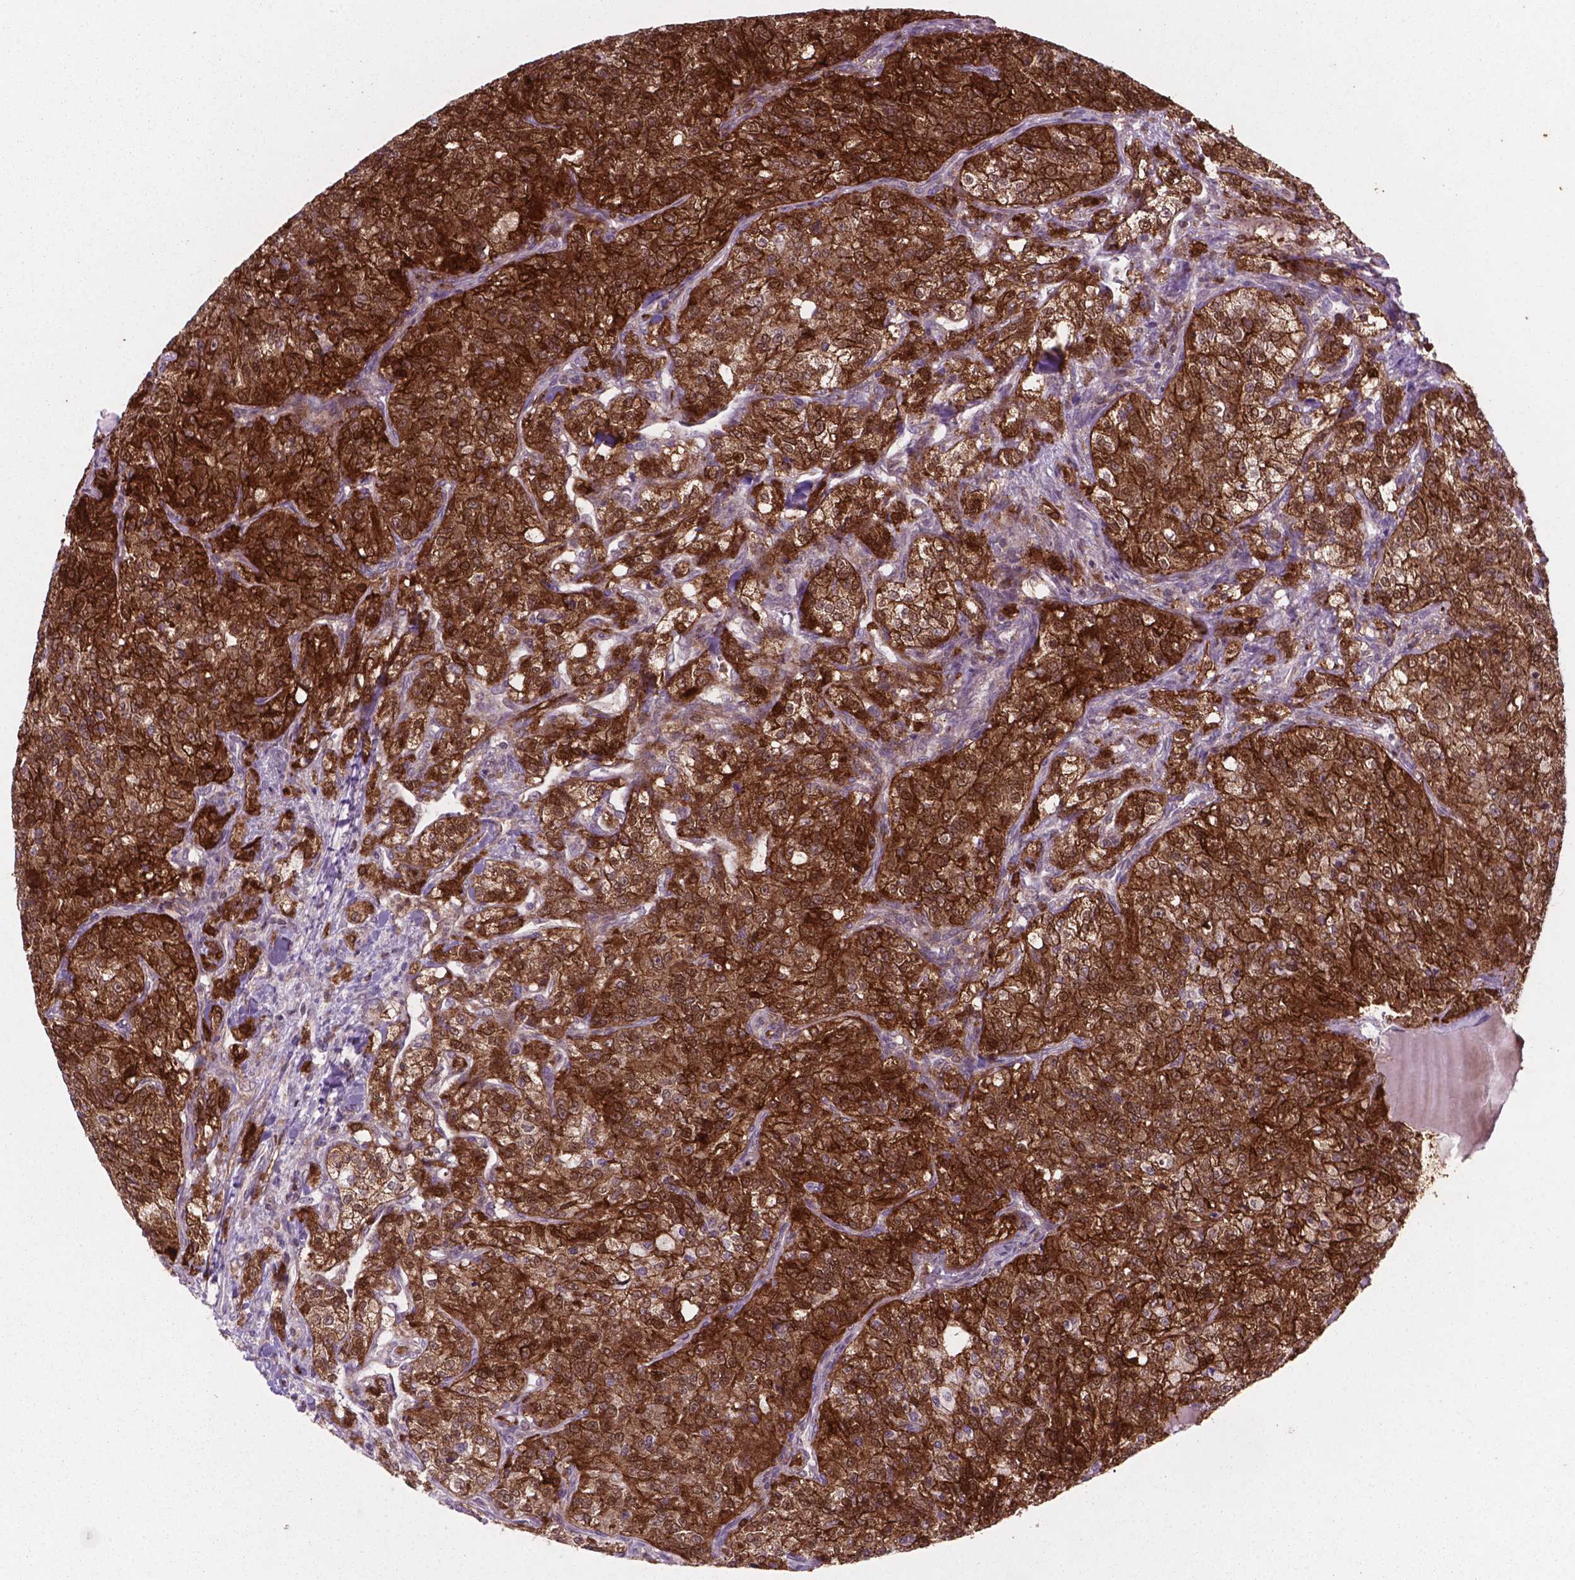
{"staining": {"intensity": "strong", "quantity": ">75%", "location": "cytoplasmic/membranous"}, "tissue": "renal cancer", "cell_type": "Tumor cells", "image_type": "cancer", "snomed": [{"axis": "morphology", "description": "Adenocarcinoma, NOS"}, {"axis": "topography", "description": "Kidney"}], "caption": "Tumor cells reveal high levels of strong cytoplasmic/membranous expression in approximately >75% of cells in human adenocarcinoma (renal).", "gene": "LDHA", "patient": {"sex": "female", "age": 63}}